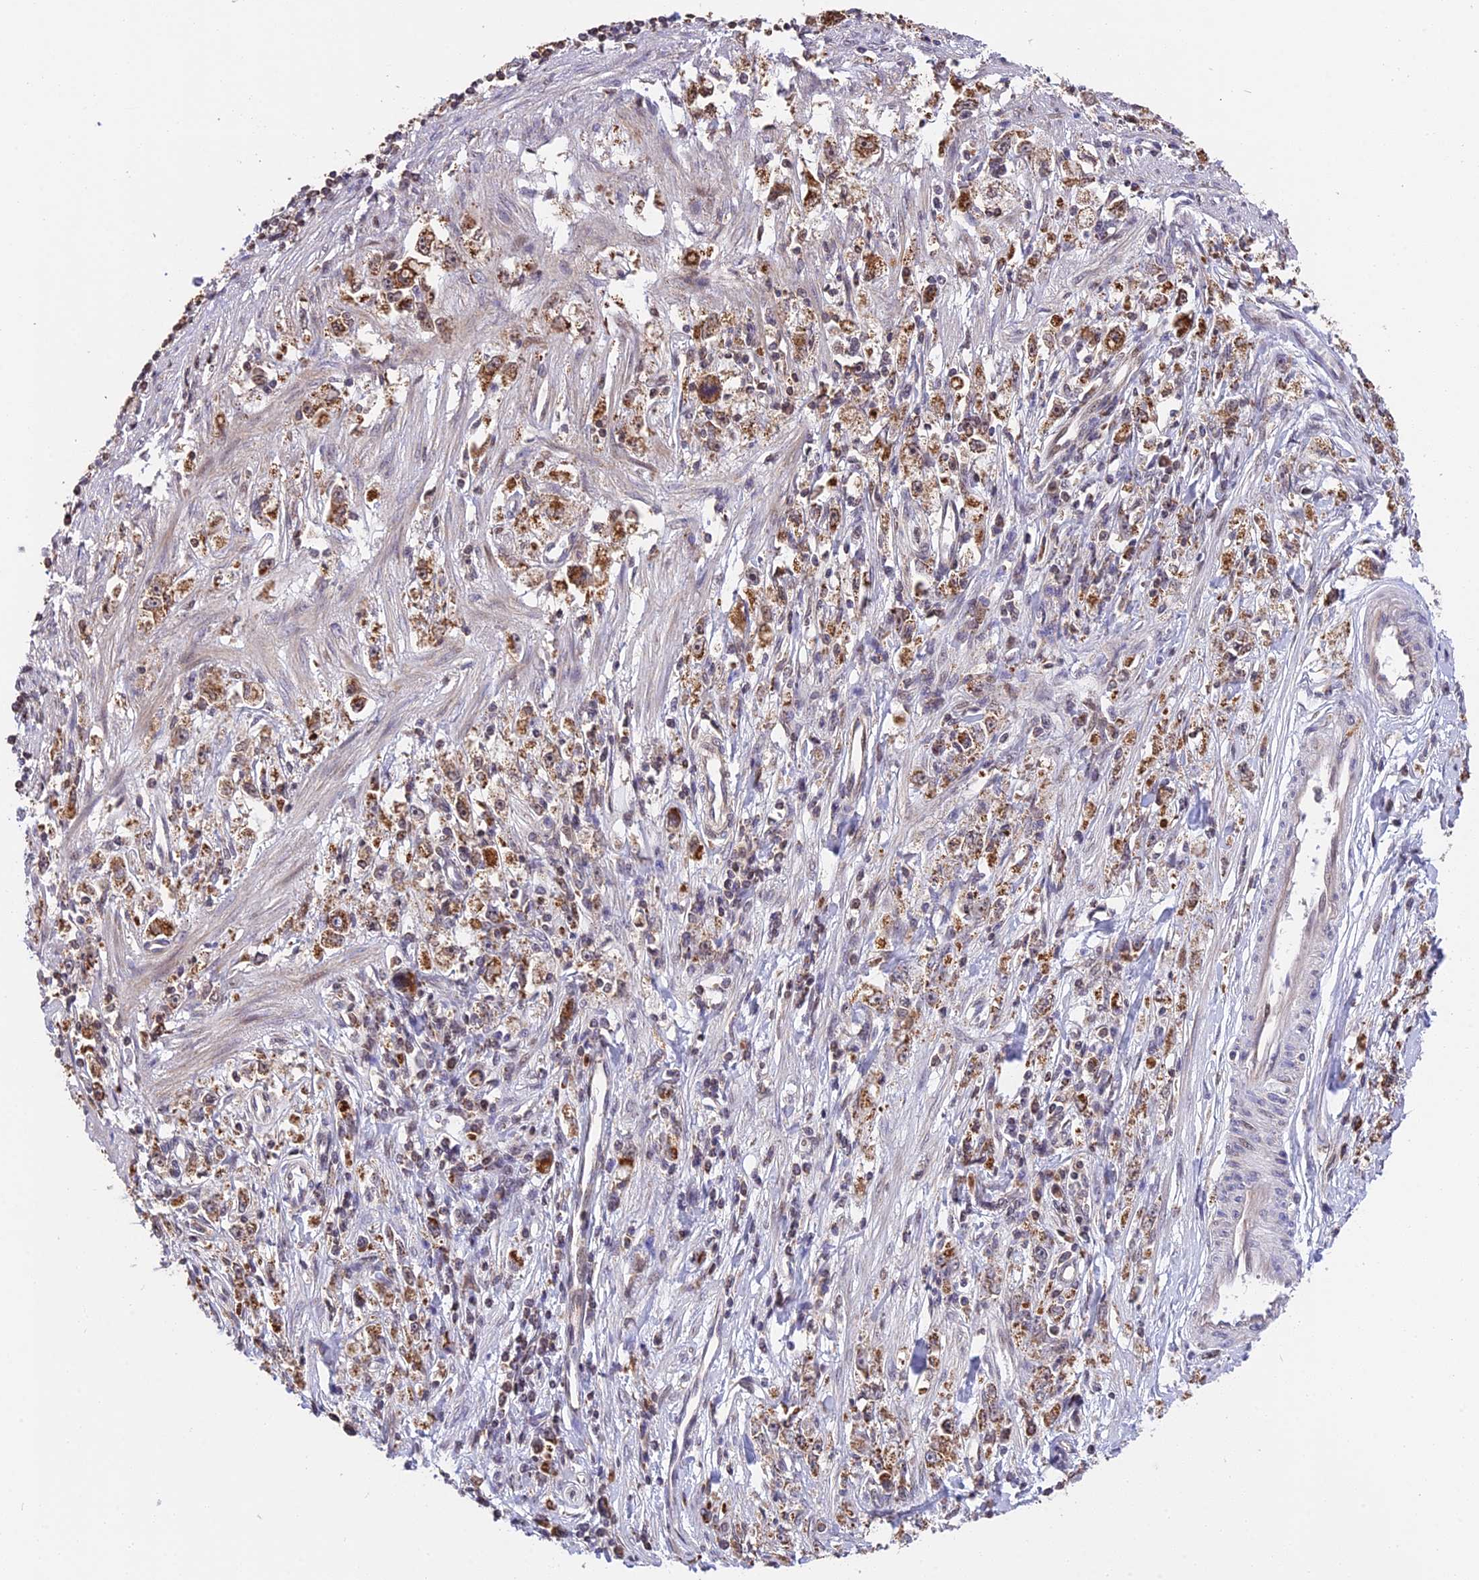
{"staining": {"intensity": "moderate", "quantity": ">75%", "location": "cytoplasmic/membranous"}, "tissue": "stomach cancer", "cell_type": "Tumor cells", "image_type": "cancer", "snomed": [{"axis": "morphology", "description": "Adenocarcinoma, NOS"}, {"axis": "topography", "description": "Stomach"}], "caption": "An image of human adenocarcinoma (stomach) stained for a protein displays moderate cytoplasmic/membranous brown staining in tumor cells.", "gene": "RERGL", "patient": {"sex": "female", "age": 59}}